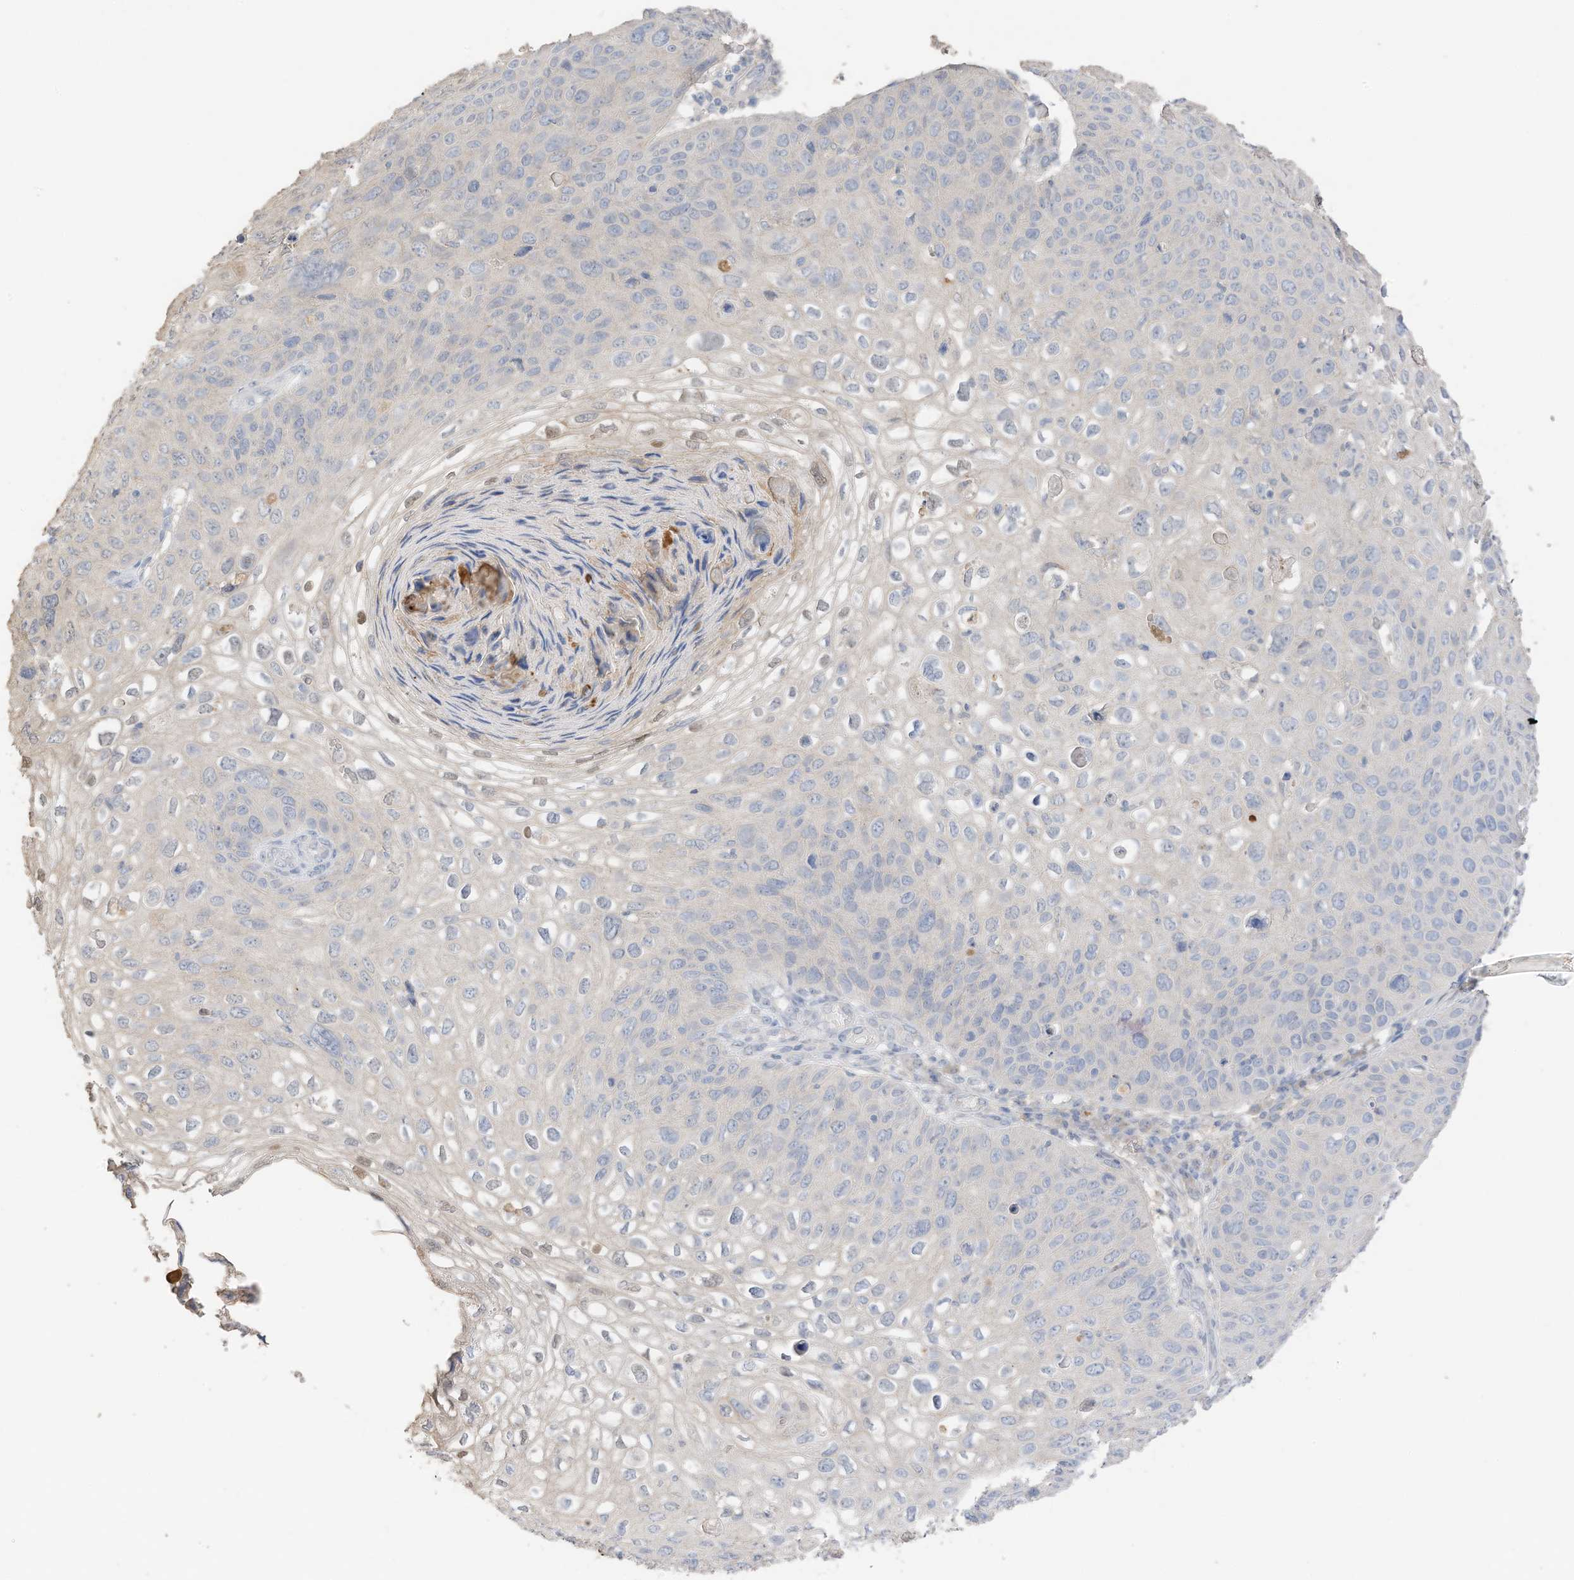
{"staining": {"intensity": "negative", "quantity": "none", "location": "none"}, "tissue": "skin cancer", "cell_type": "Tumor cells", "image_type": "cancer", "snomed": [{"axis": "morphology", "description": "Squamous cell carcinoma, NOS"}, {"axis": "topography", "description": "Skin"}], "caption": "IHC of squamous cell carcinoma (skin) reveals no positivity in tumor cells. (DAB (3,3'-diaminobenzidine) immunohistochemistry (IHC) with hematoxylin counter stain).", "gene": "CAPN13", "patient": {"sex": "female", "age": 90}}